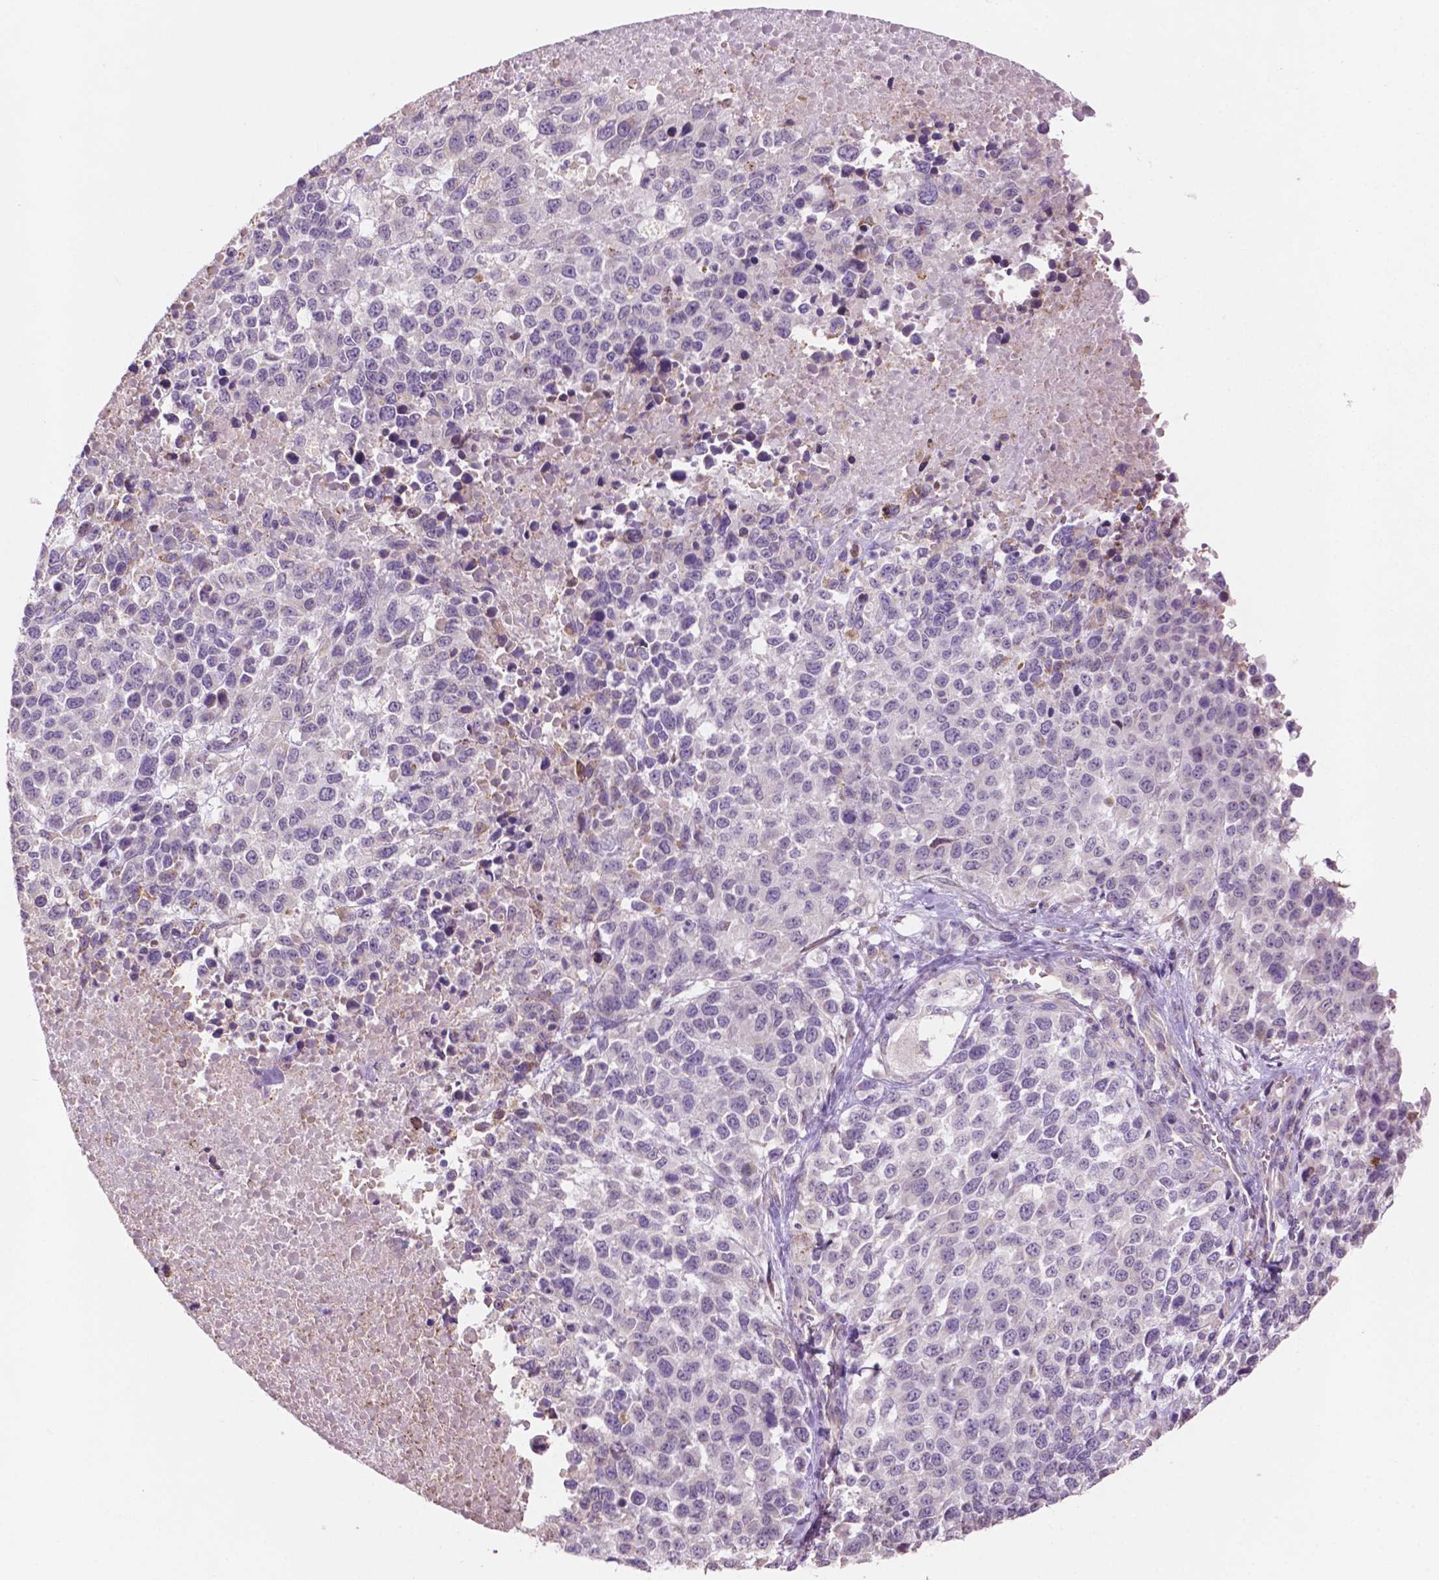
{"staining": {"intensity": "negative", "quantity": "none", "location": "none"}, "tissue": "melanoma", "cell_type": "Tumor cells", "image_type": "cancer", "snomed": [{"axis": "morphology", "description": "Malignant melanoma, Metastatic site"}, {"axis": "topography", "description": "Skin"}], "caption": "DAB immunohistochemical staining of human melanoma exhibits no significant staining in tumor cells.", "gene": "LRP1B", "patient": {"sex": "male", "age": 84}}